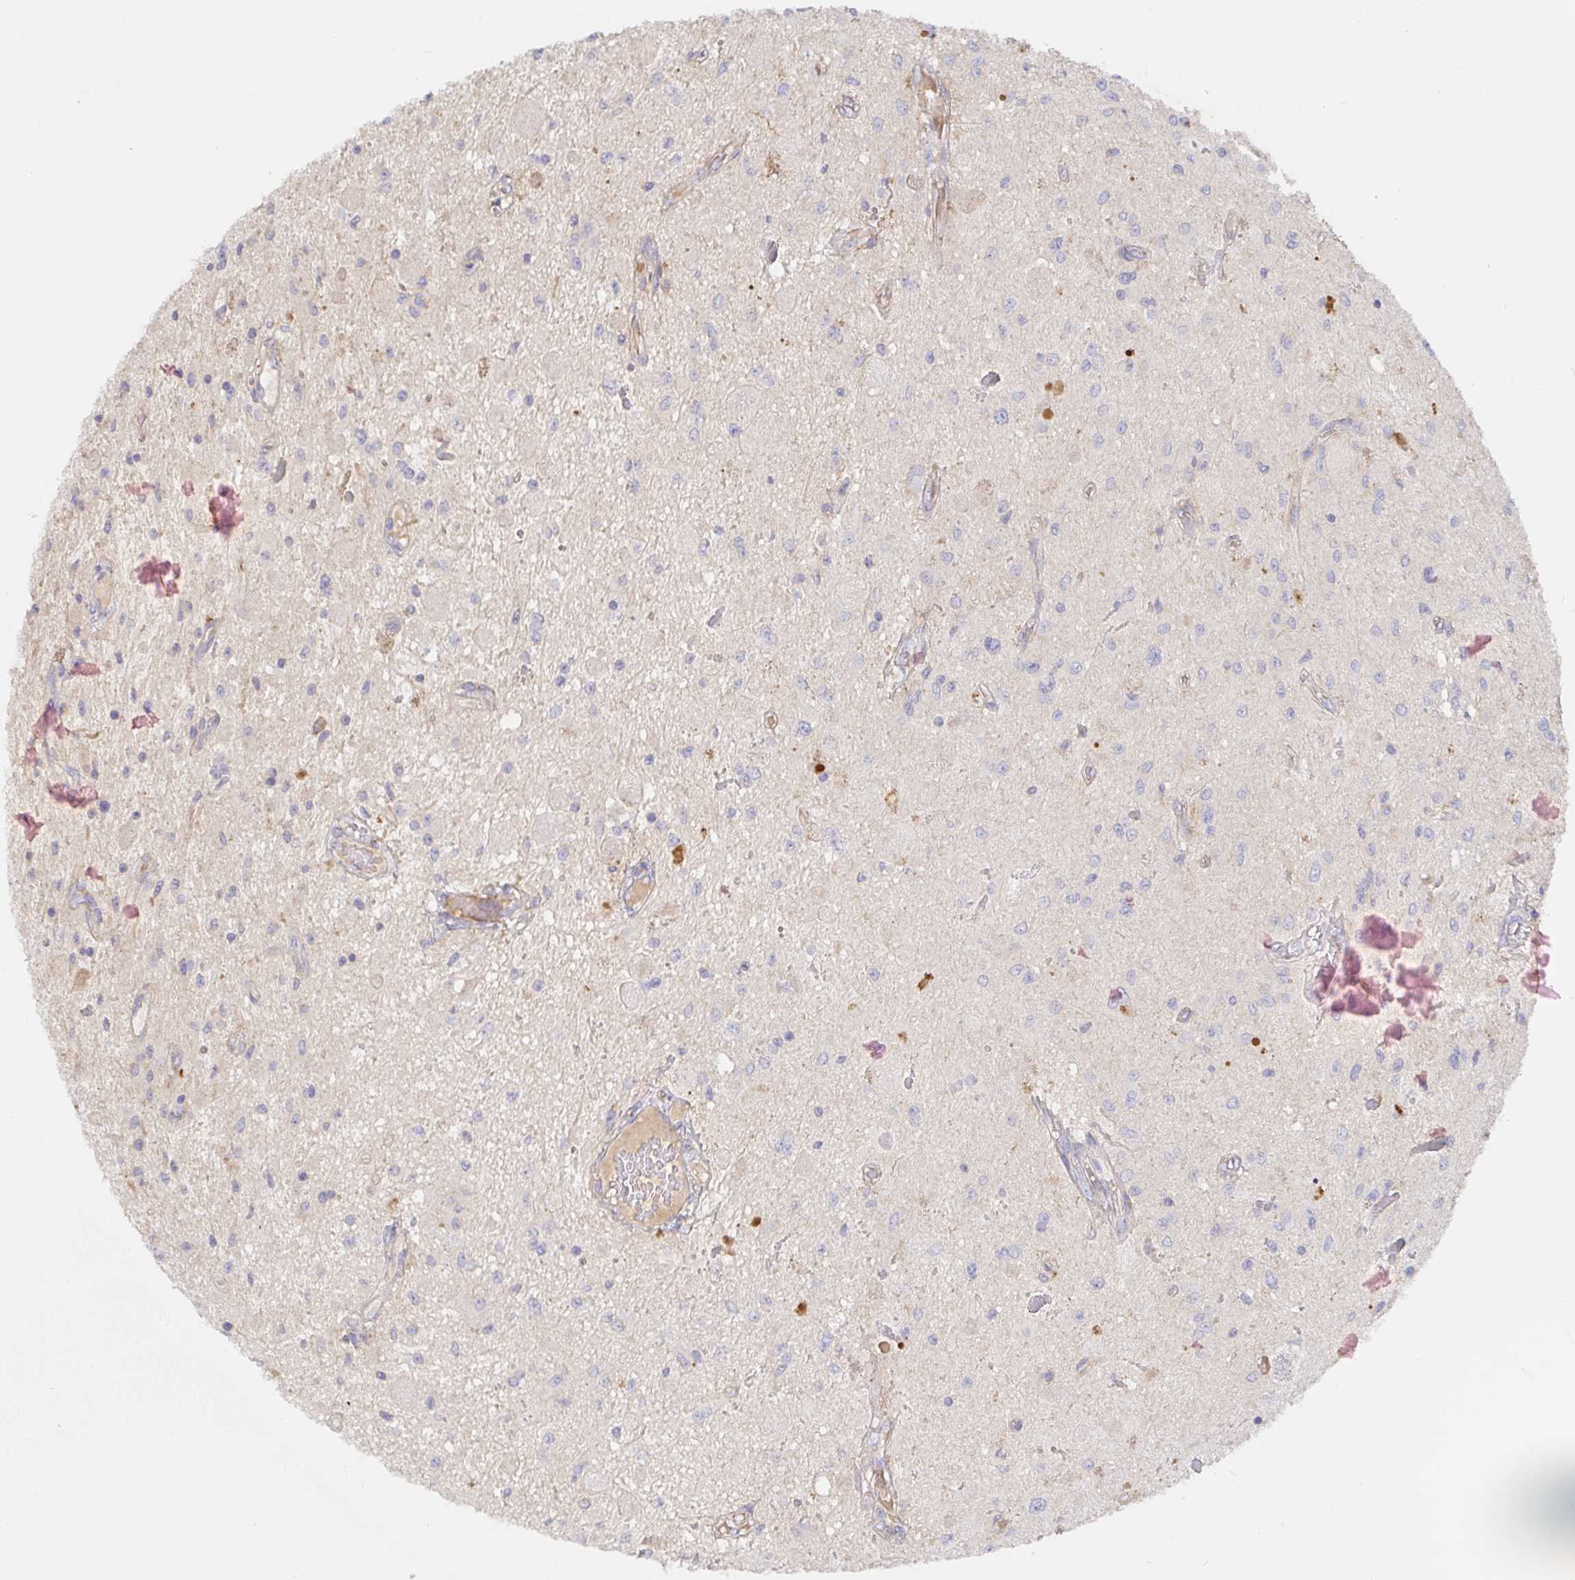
{"staining": {"intensity": "weak", "quantity": "<25%", "location": "cytoplasmic/membranous"}, "tissue": "glioma", "cell_type": "Tumor cells", "image_type": "cancer", "snomed": [{"axis": "morphology", "description": "Glioma, malignant, Low grade"}, {"axis": "topography", "description": "Cerebellum"}], "caption": "The histopathology image exhibits no significant staining in tumor cells of malignant glioma (low-grade).", "gene": "IRAK2", "patient": {"sex": "female", "age": 14}}